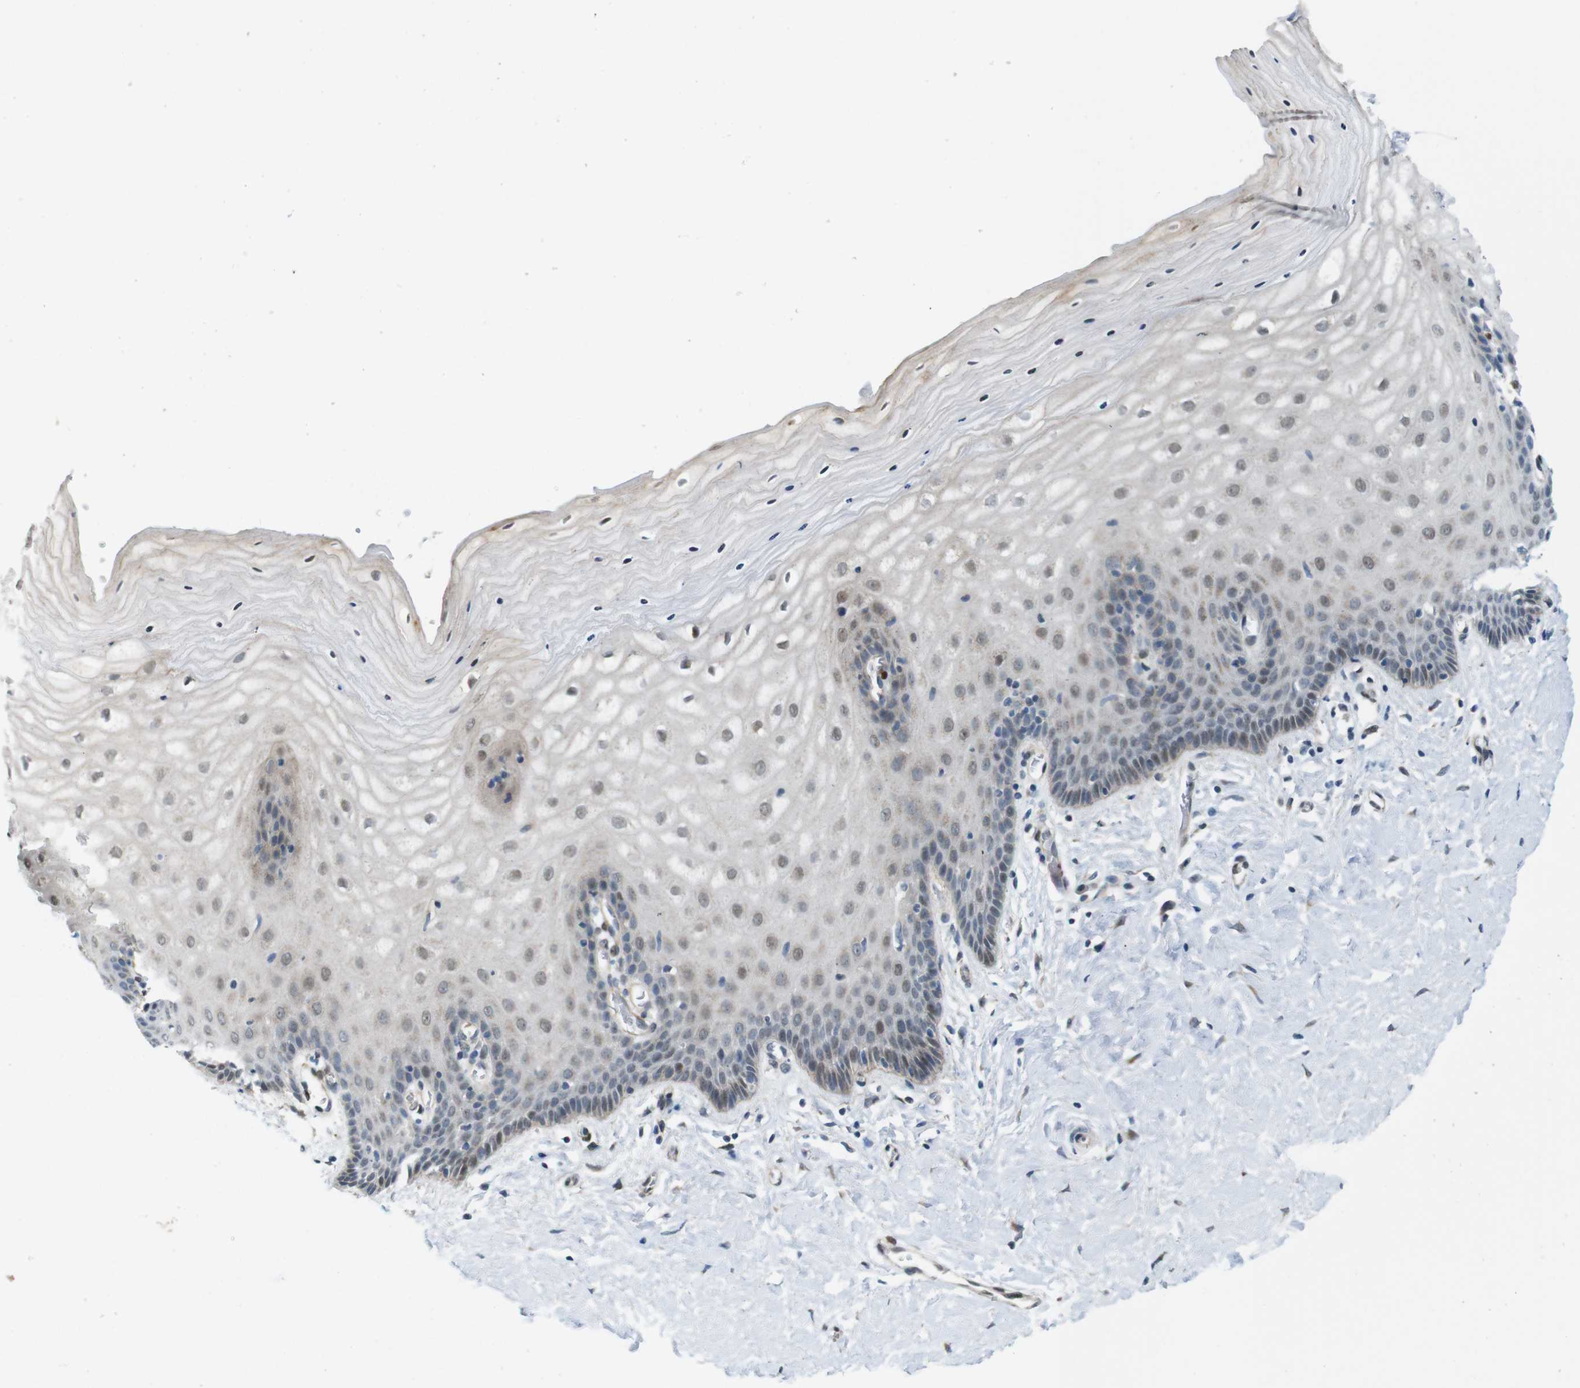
{"staining": {"intensity": "weak", "quantity": ">75%", "location": "cytoplasmic/membranous"}, "tissue": "cervix", "cell_type": "Glandular cells", "image_type": "normal", "snomed": [{"axis": "morphology", "description": "Normal tissue, NOS"}, {"axis": "topography", "description": "Cervix"}], "caption": "Immunohistochemical staining of unremarkable cervix demonstrates >75% levels of weak cytoplasmic/membranous protein staining in about >75% of glandular cells.", "gene": "SKI", "patient": {"sex": "female", "age": 55}}